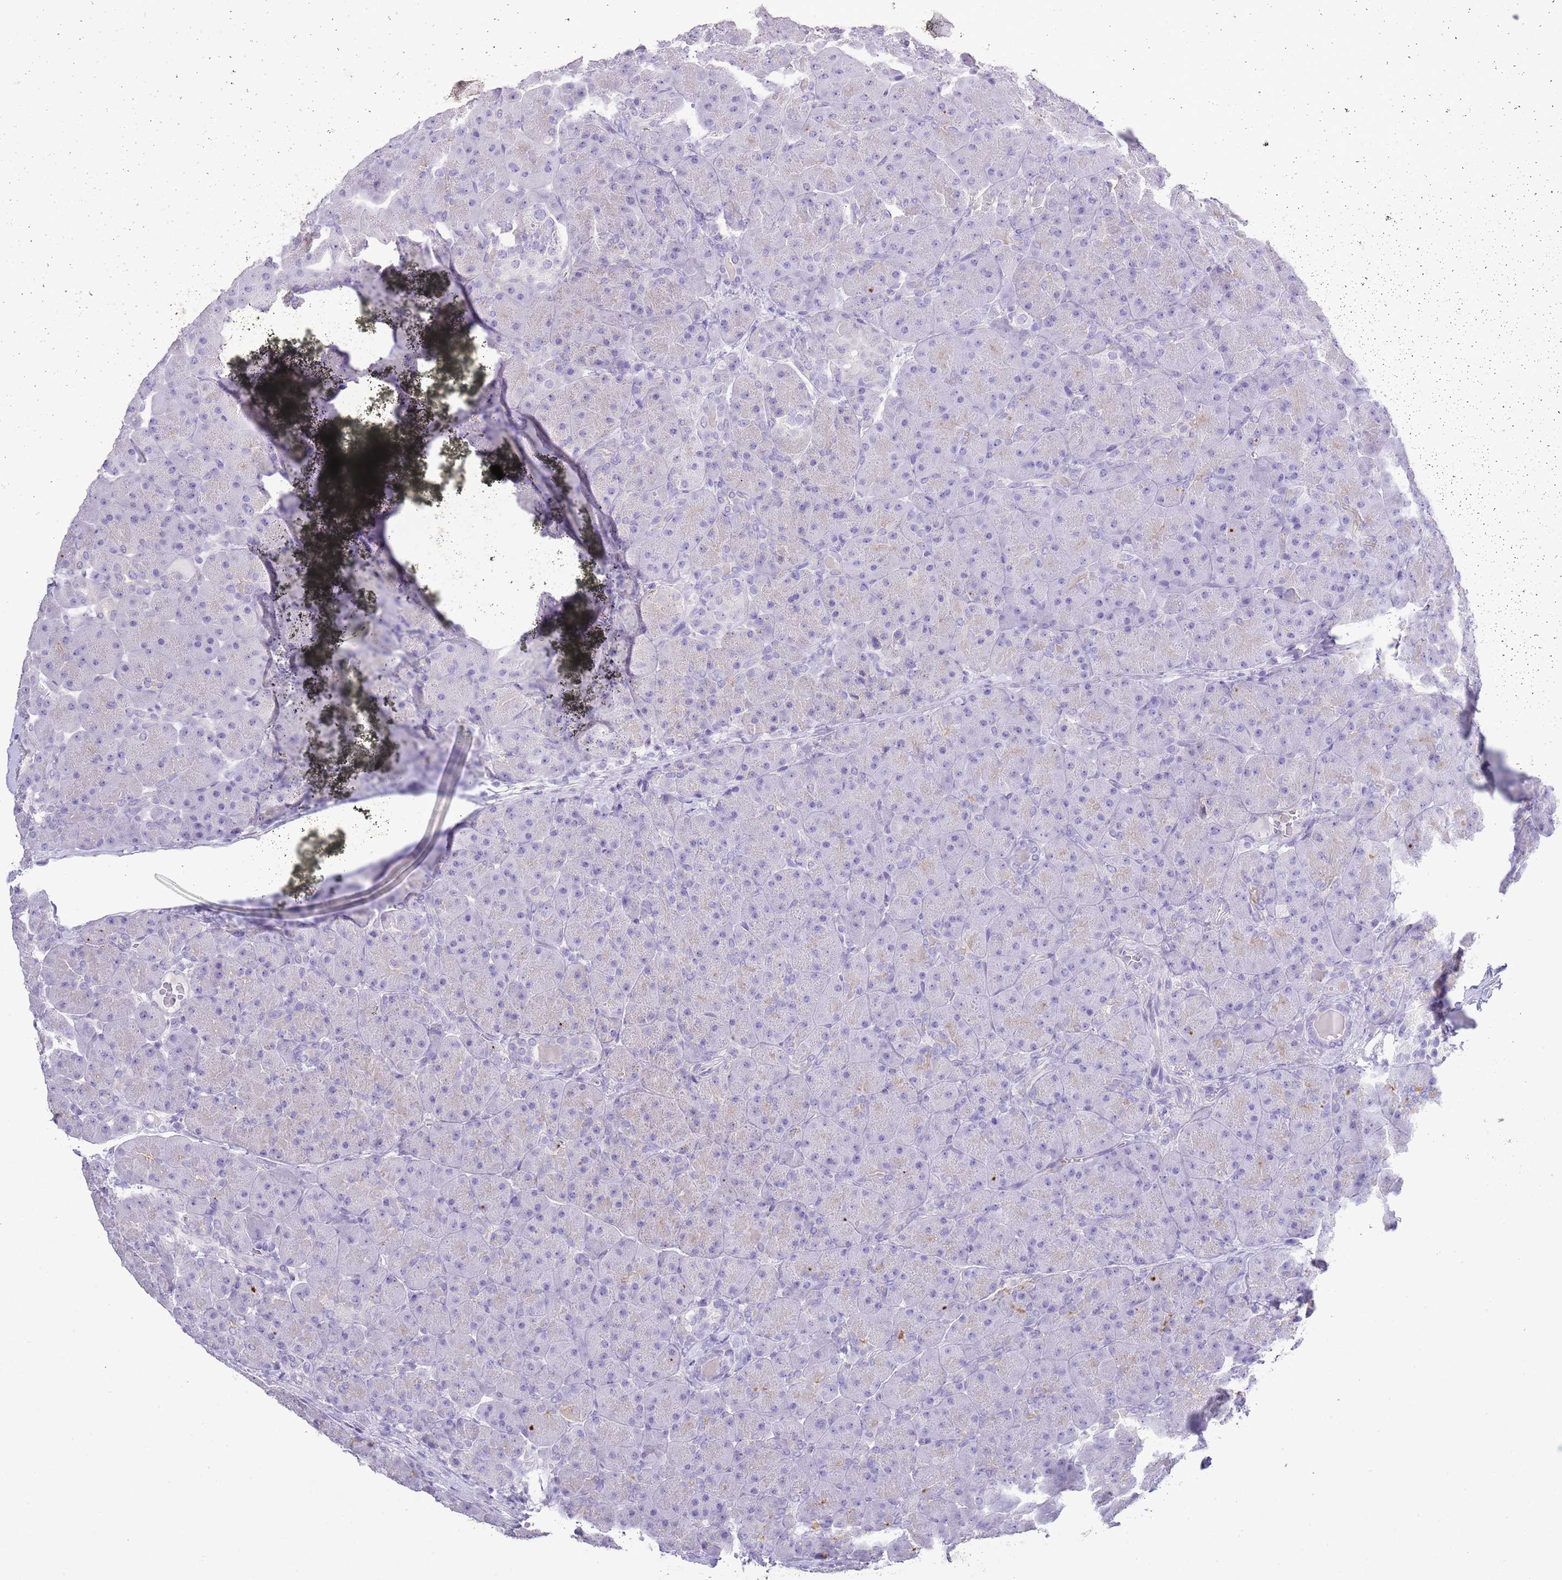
{"staining": {"intensity": "negative", "quantity": "none", "location": "none"}, "tissue": "pancreas", "cell_type": "Exocrine glandular cells", "image_type": "normal", "snomed": [{"axis": "morphology", "description": "Normal tissue, NOS"}, {"axis": "topography", "description": "Pancreas"}], "caption": "The image demonstrates no staining of exocrine glandular cells in benign pancreas. Nuclei are stained in blue.", "gene": "OR2Z1", "patient": {"sex": "male", "age": 66}}